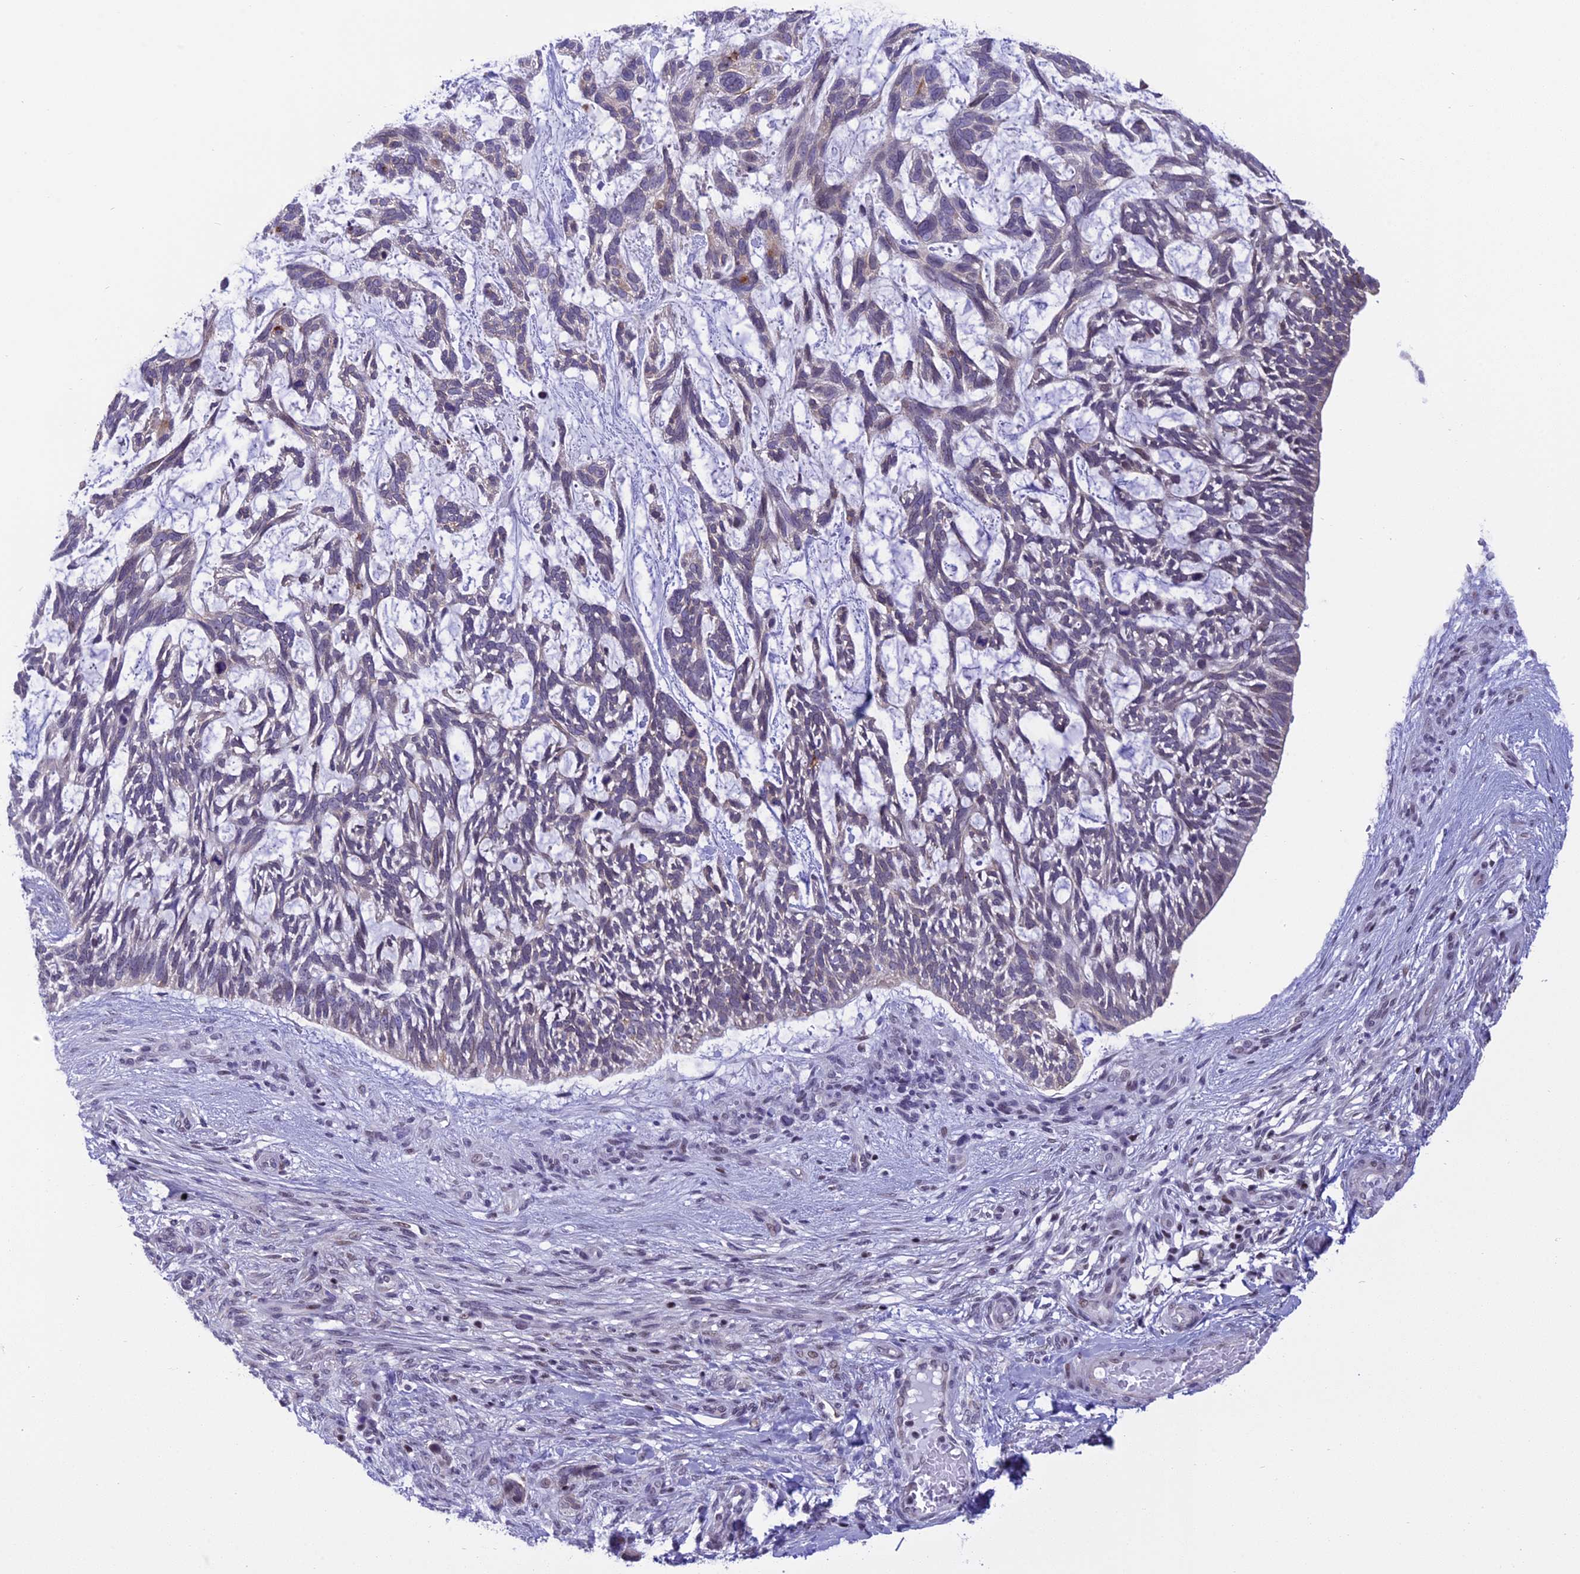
{"staining": {"intensity": "moderate", "quantity": "<25%", "location": "cytoplasmic/membranous"}, "tissue": "skin cancer", "cell_type": "Tumor cells", "image_type": "cancer", "snomed": [{"axis": "morphology", "description": "Basal cell carcinoma"}, {"axis": "topography", "description": "Skin"}], "caption": "IHC image of basal cell carcinoma (skin) stained for a protein (brown), which demonstrates low levels of moderate cytoplasmic/membranous positivity in approximately <25% of tumor cells.", "gene": "SPIRE2", "patient": {"sex": "male", "age": 88}}